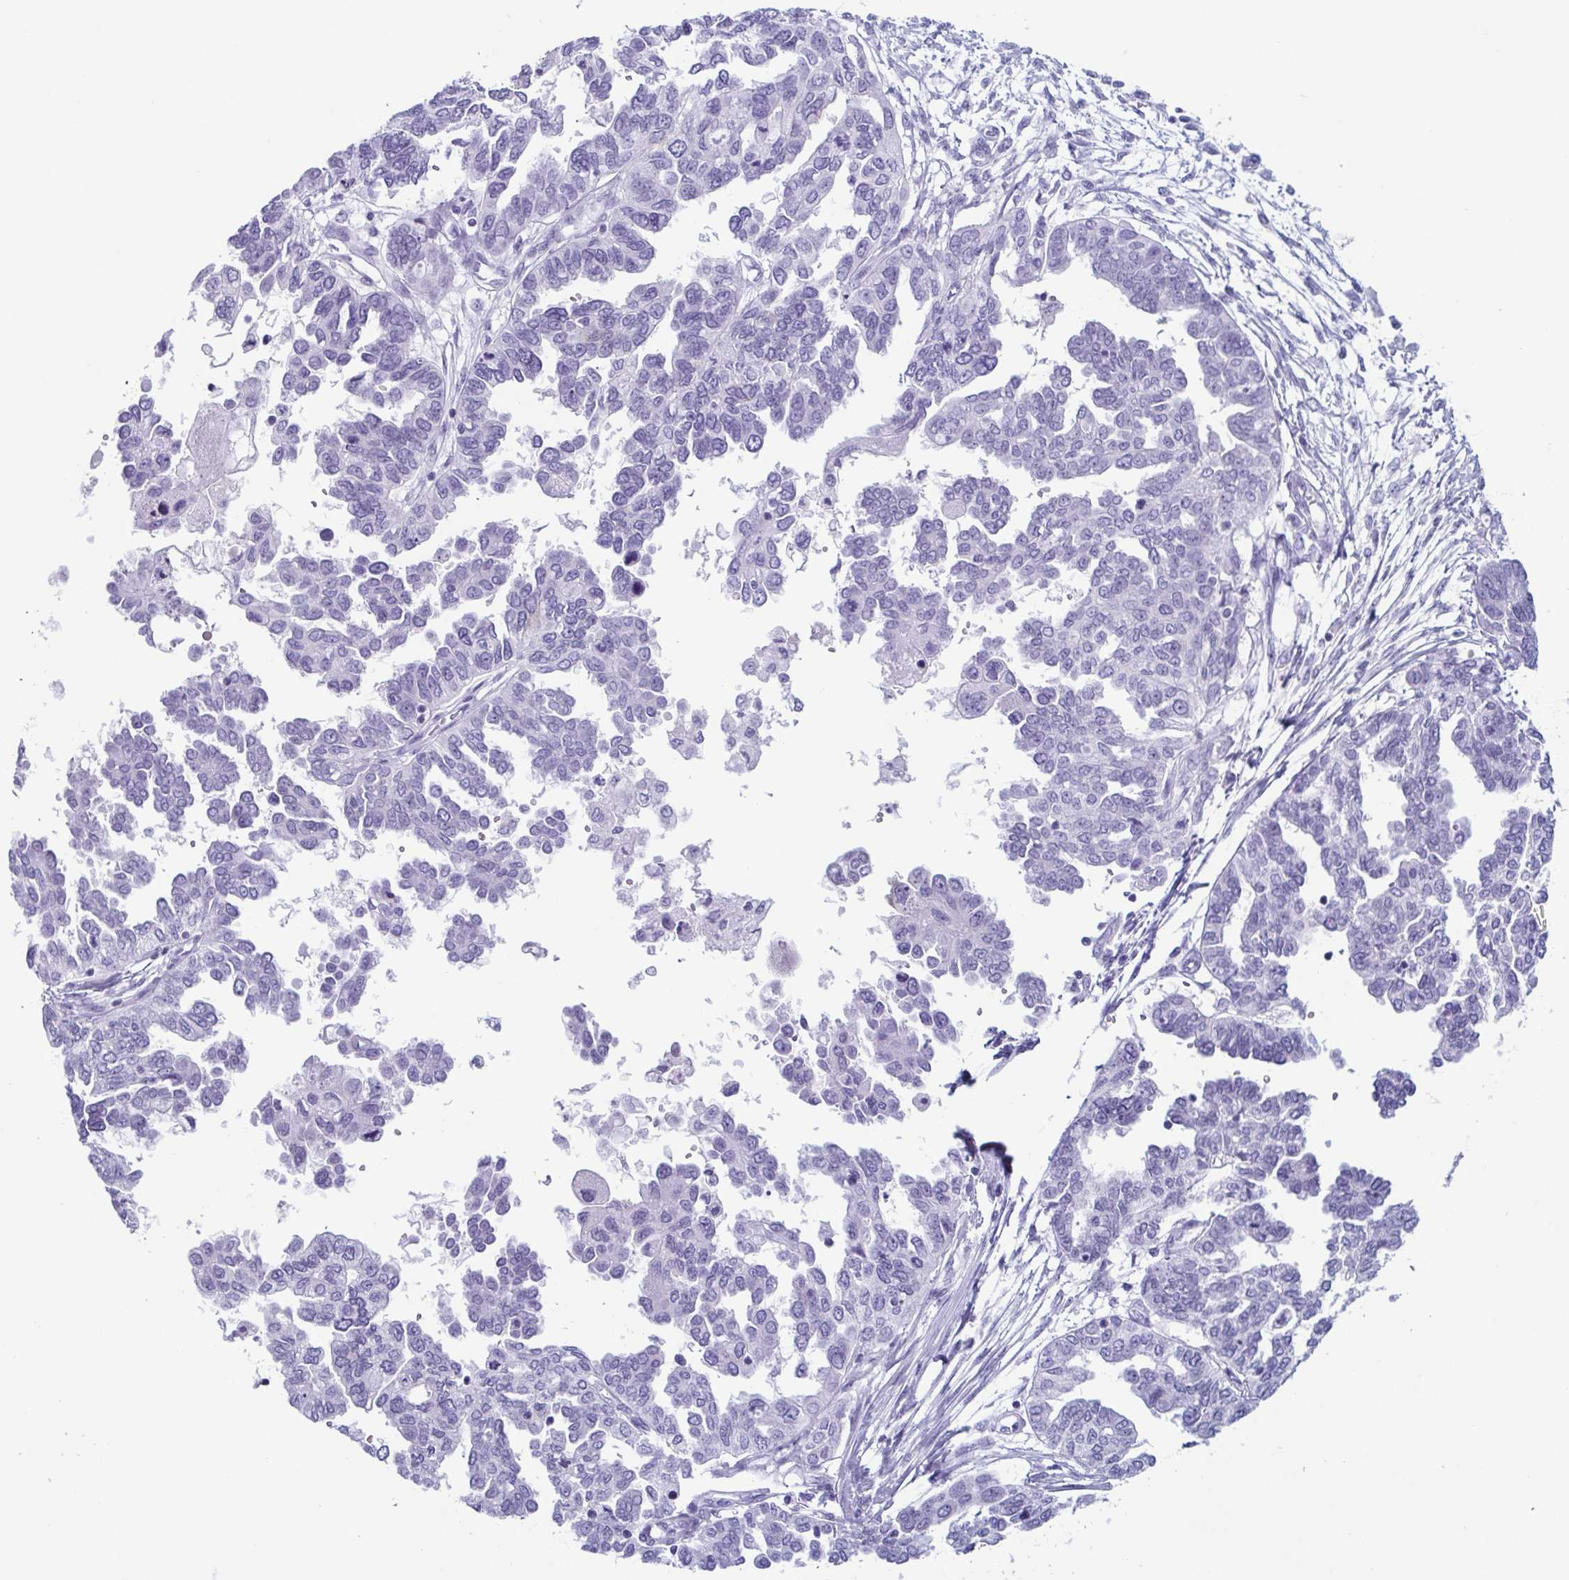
{"staining": {"intensity": "negative", "quantity": "none", "location": "none"}, "tissue": "ovarian cancer", "cell_type": "Tumor cells", "image_type": "cancer", "snomed": [{"axis": "morphology", "description": "Cystadenocarcinoma, serous, NOS"}, {"axis": "topography", "description": "Ovary"}], "caption": "This image is of ovarian cancer (serous cystadenocarcinoma) stained with immunohistochemistry (IHC) to label a protein in brown with the nuclei are counter-stained blue. There is no staining in tumor cells.", "gene": "ENKUR", "patient": {"sex": "female", "age": 53}}